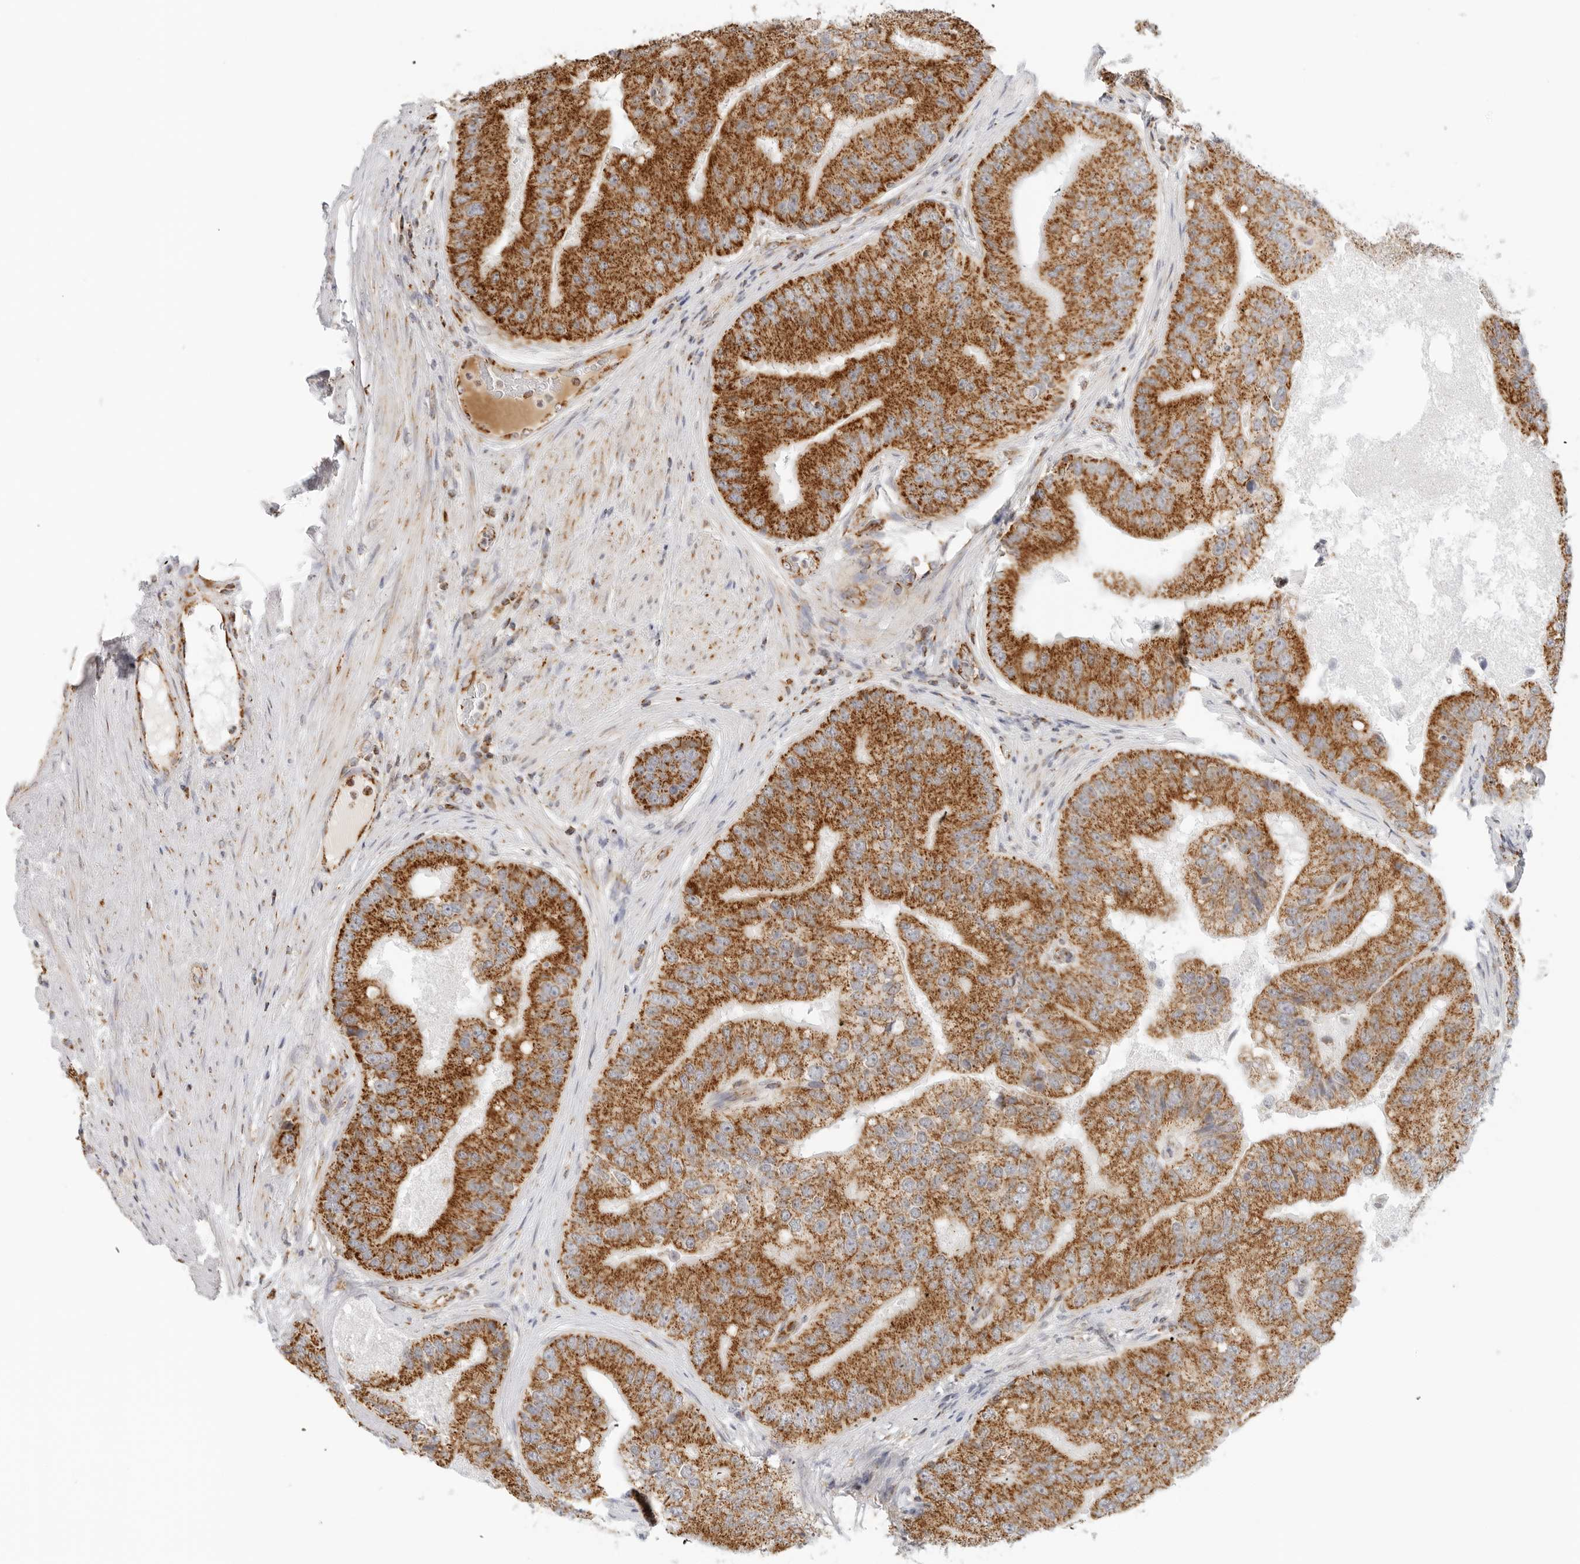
{"staining": {"intensity": "strong", "quantity": ">75%", "location": "cytoplasmic/membranous"}, "tissue": "prostate cancer", "cell_type": "Tumor cells", "image_type": "cancer", "snomed": [{"axis": "morphology", "description": "Adenocarcinoma, High grade"}, {"axis": "topography", "description": "Prostate"}], "caption": "Protein staining by immunohistochemistry shows strong cytoplasmic/membranous expression in about >75% of tumor cells in high-grade adenocarcinoma (prostate). The staining was performed using DAB (3,3'-diaminobenzidine), with brown indicating positive protein expression. Nuclei are stained blue with hematoxylin.", "gene": "RC3H1", "patient": {"sex": "male", "age": 70}}